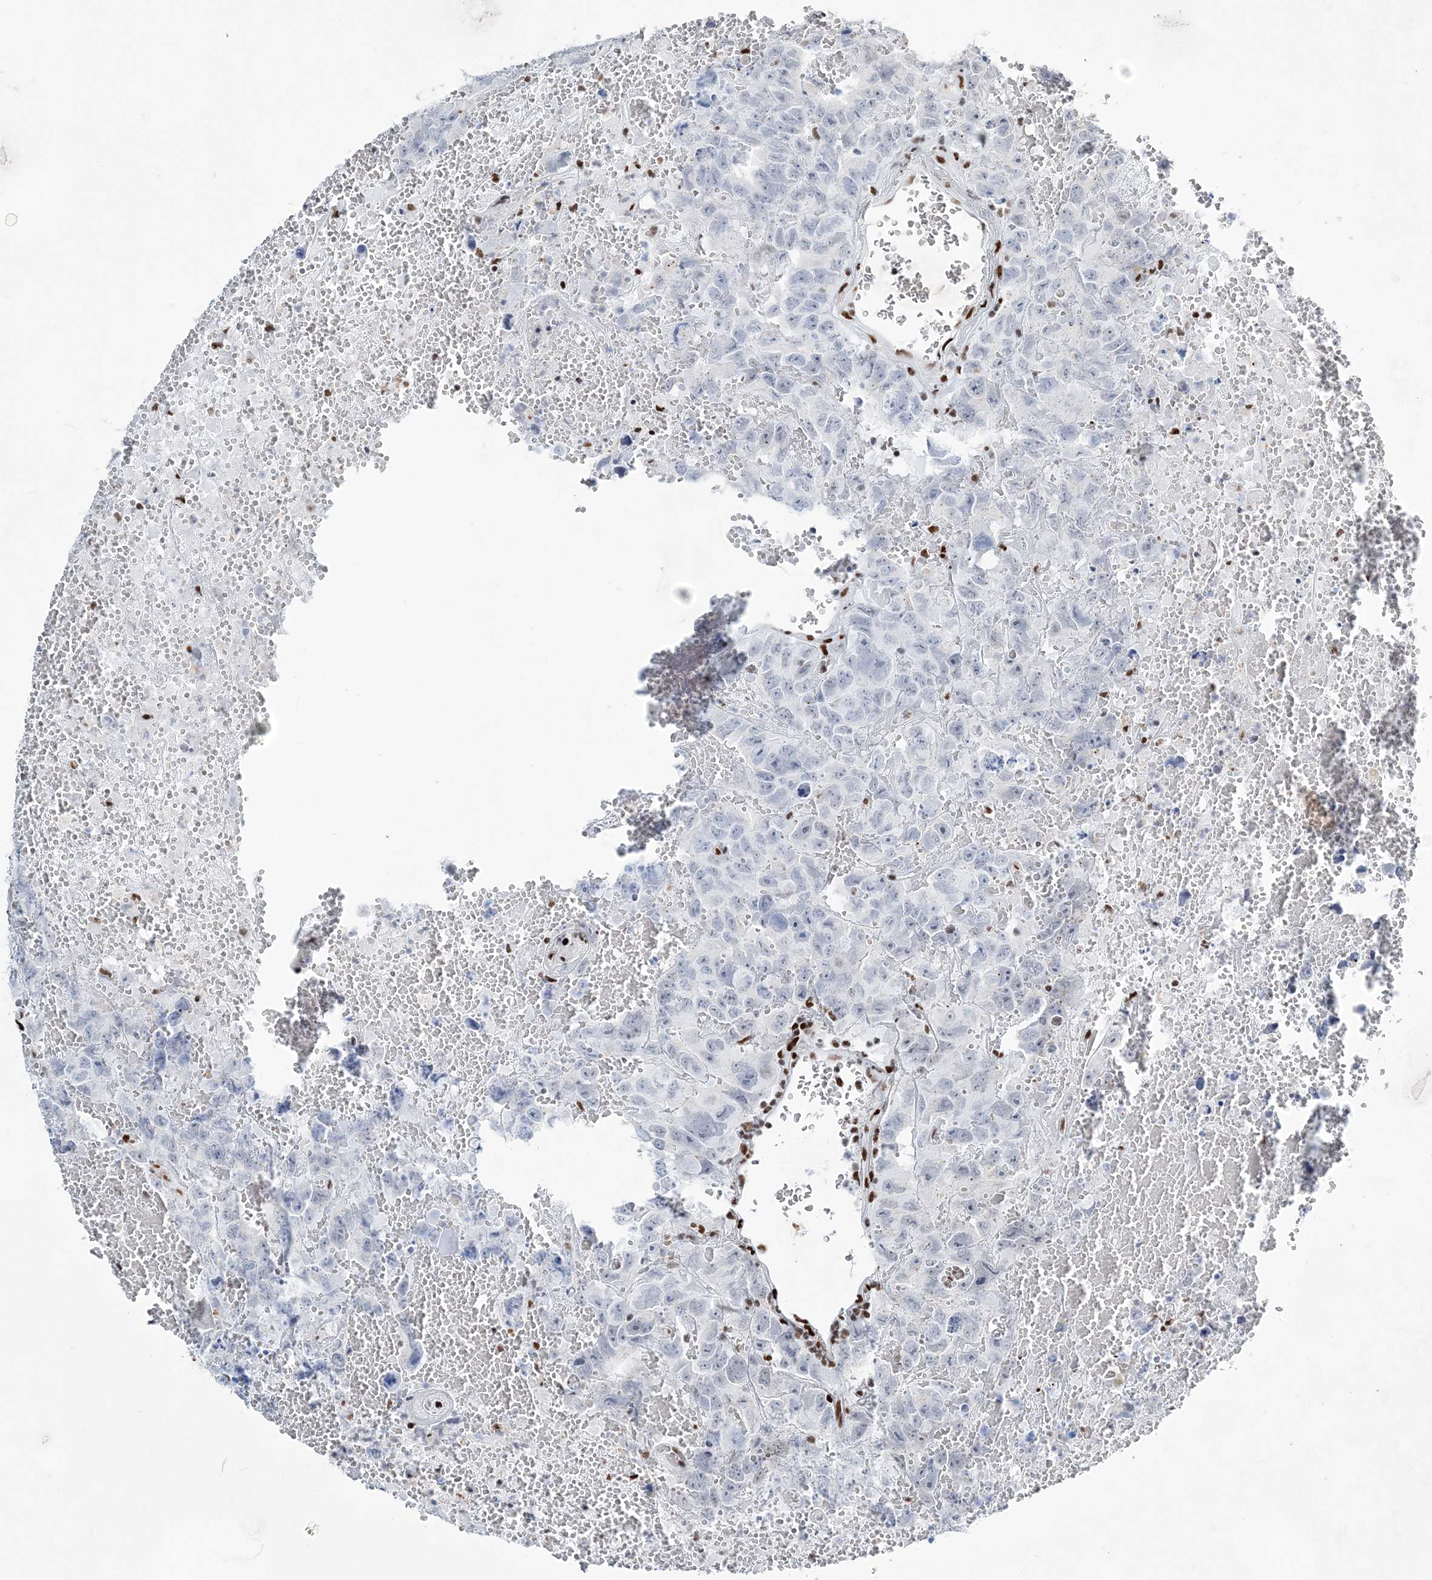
{"staining": {"intensity": "negative", "quantity": "none", "location": "none"}, "tissue": "testis cancer", "cell_type": "Tumor cells", "image_type": "cancer", "snomed": [{"axis": "morphology", "description": "Carcinoma, Embryonal, NOS"}, {"axis": "topography", "description": "Testis"}], "caption": "IHC image of testis cancer (embryonal carcinoma) stained for a protein (brown), which demonstrates no expression in tumor cells. (DAB IHC, high magnification).", "gene": "ZBTB7A", "patient": {"sex": "male", "age": 45}}